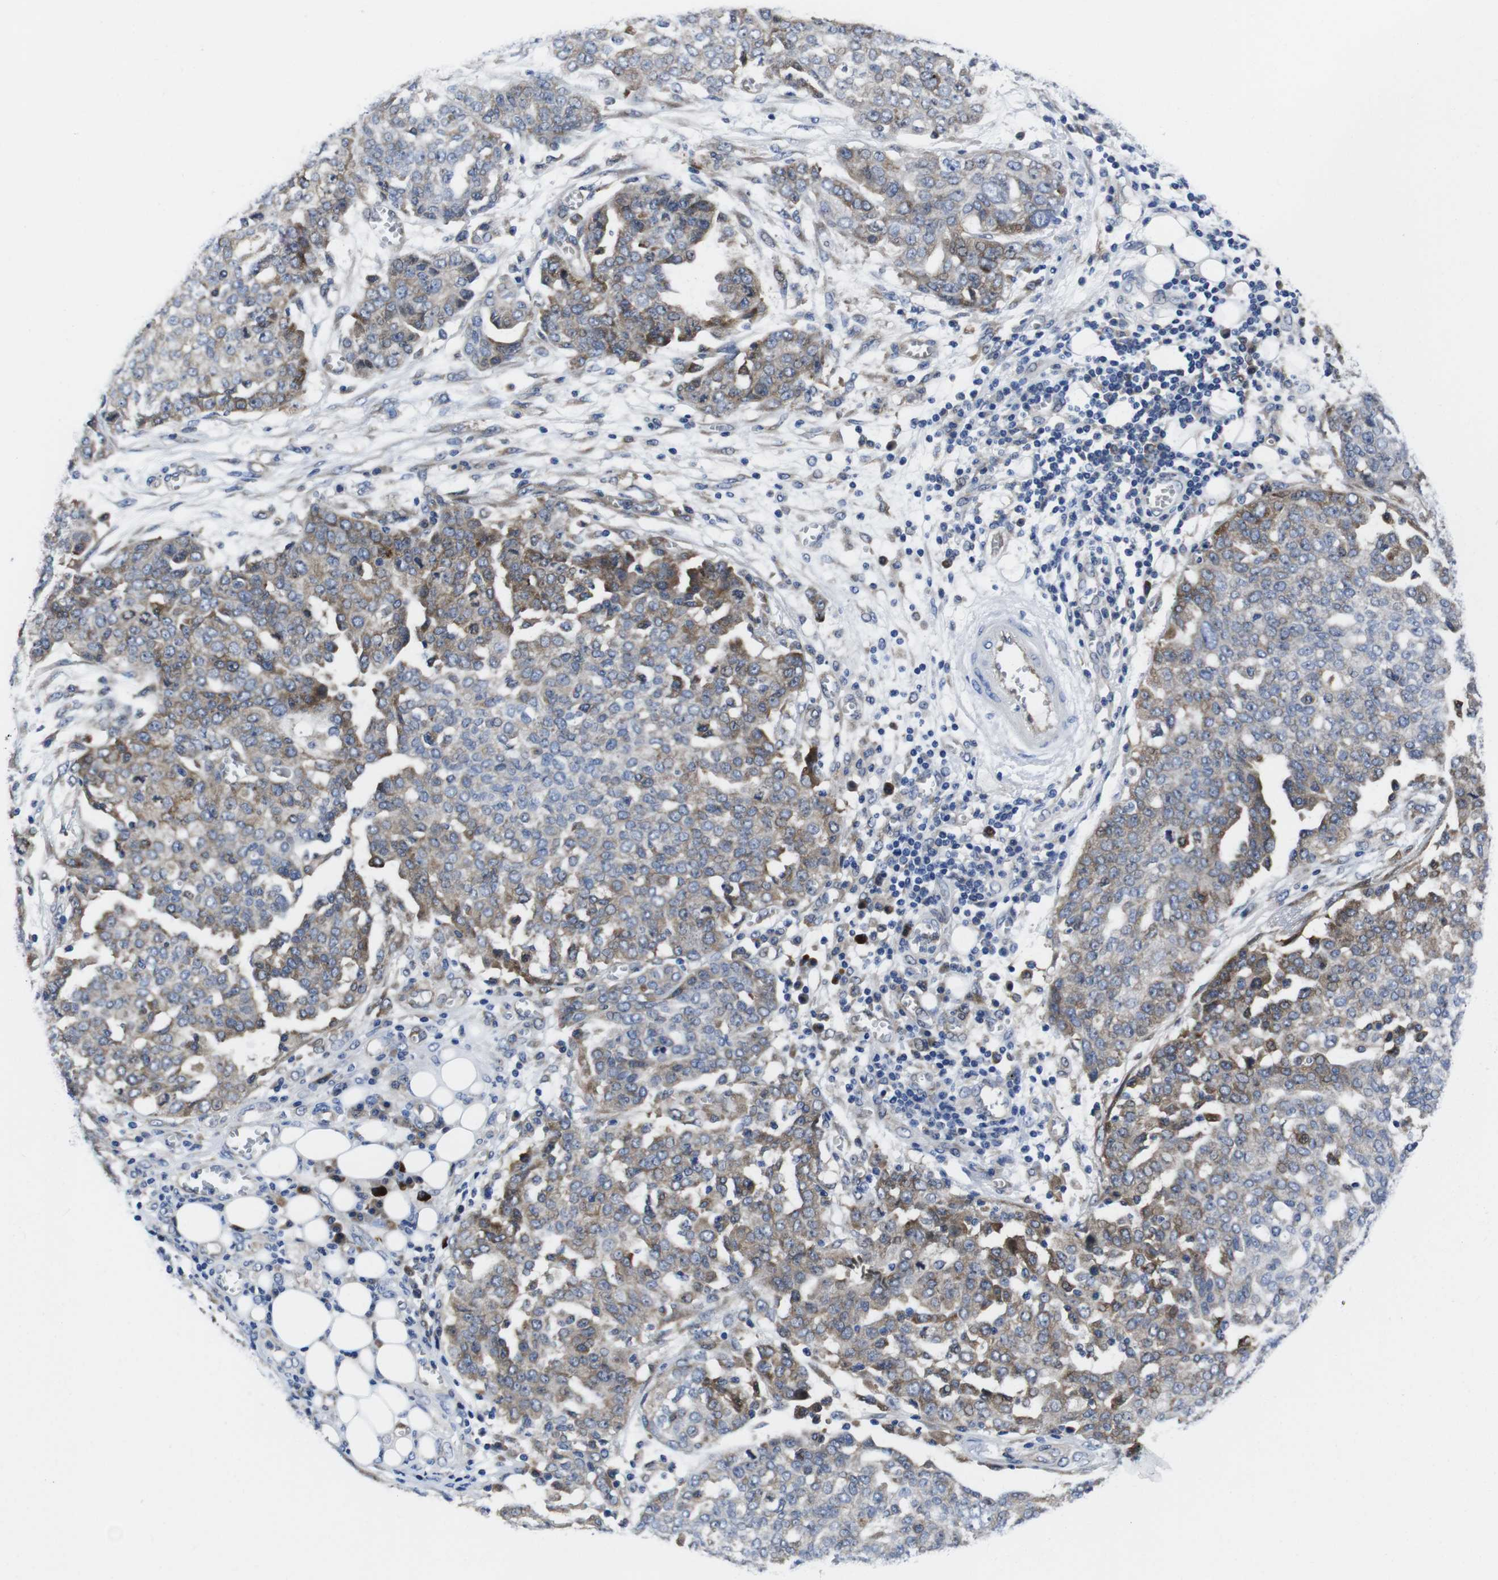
{"staining": {"intensity": "moderate", "quantity": "25%-75%", "location": "cytoplasmic/membranous"}, "tissue": "ovarian cancer", "cell_type": "Tumor cells", "image_type": "cancer", "snomed": [{"axis": "morphology", "description": "Cystadenocarcinoma, serous, NOS"}, {"axis": "topography", "description": "Soft tissue"}, {"axis": "topography", "description": "Ovary"}], "caption": "IHC image of neoplastic tissue: human ovarian cancer stained using immunohistochemistry reveals medium levels of moderate protein expression localized specifically in the cytoplasmic/membranous of tumor cells, appearing as a cytoplasmic/membranous brown color.", "gene": "EIF4A1", "patient": {"sex": "female", "age": 57}}